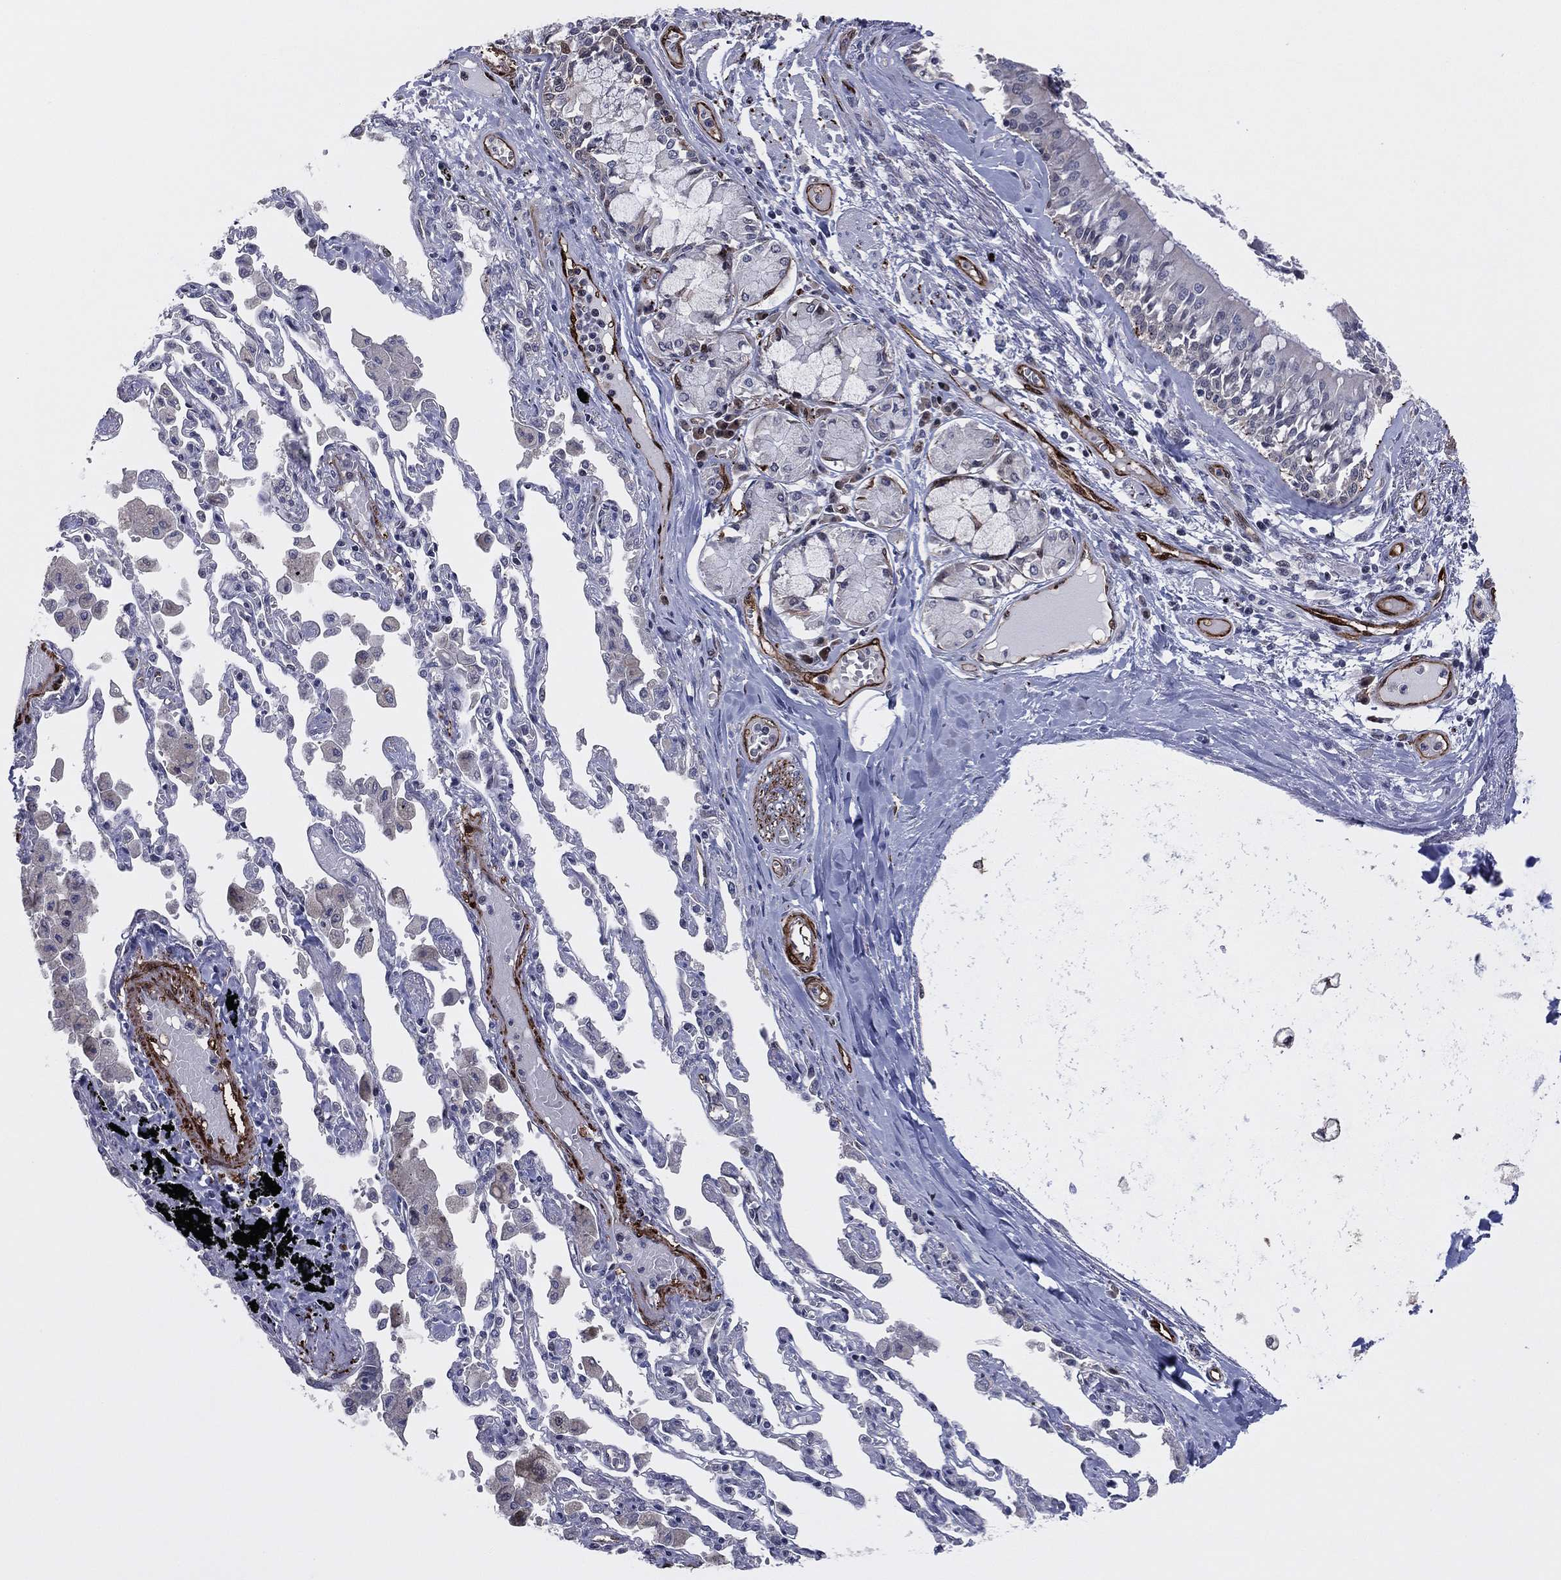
{"staining": {"intensity": "strong", "quantity": "<25%", "location": "cytoplasmic/membranous,nuclear"}, "tissue": "bronchus", "cell_type": "Respiratory epithelial cells", "image_type": "normal", "snomed": [{"axis": "morphology", "description": "Normal tissue, NOS"}, {"axis": "morphology", "description": "Squamous cell carcinoma, NOS"}, {"axis": "topography", "description": "Cartilage tissue"}, {"axis": "topography", "description": "Bronchus"}, {"axis": "topography", "description": "Lung"}], "caption": "Immunohistochemical staining of unremarkable human bronchus displays <25% levels of strong cytoplasmic/membranous,nuclear protein positivity in approximately <25% of respiratory epithelial cells.", "gene": "SNCG", "patient": {"sex": "female", "age": 49}}